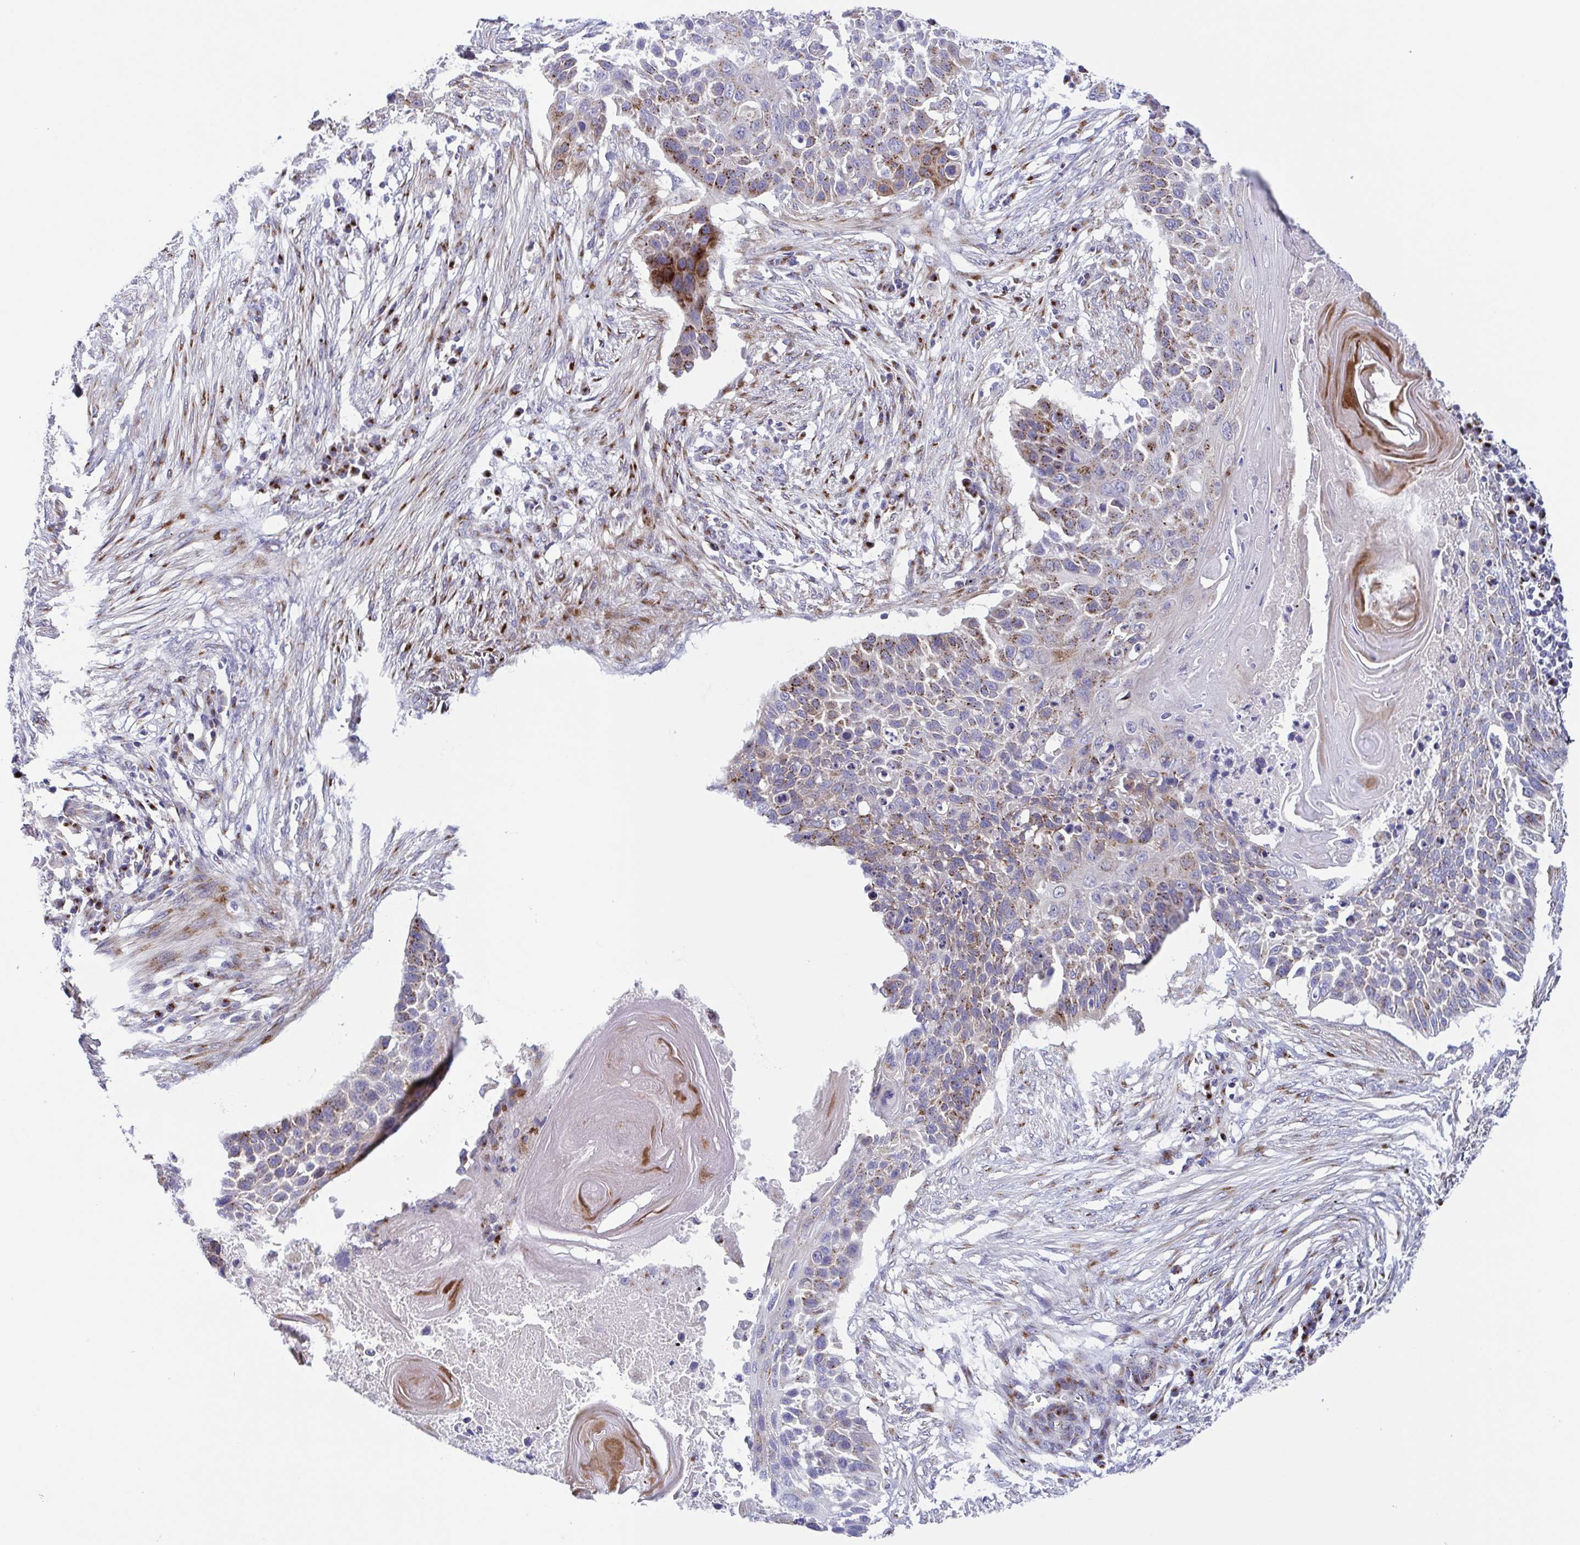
{"staining": {"intensity": "moderate", "quantity": "<25%", "location": "cytoplasmic/membranous"}, "tissue": "lung cancer", "cell_type": "Tumor cells", "image_type": "cancer", "snomed": [{"axis": "morphology", "description": "Squamous cell carcinoma, NOS"}, {"axis": "topography", "description": "Lung"}], "caption": "Immunohistochemical staining of human squamous cell carcinoma (lung) exhibits low levels of moderate cytoplasmic/membranous protein expression in about <25% of tumor cells.", "gene": "COL17A1", "patient": {"sex": "male", "age": 78}}